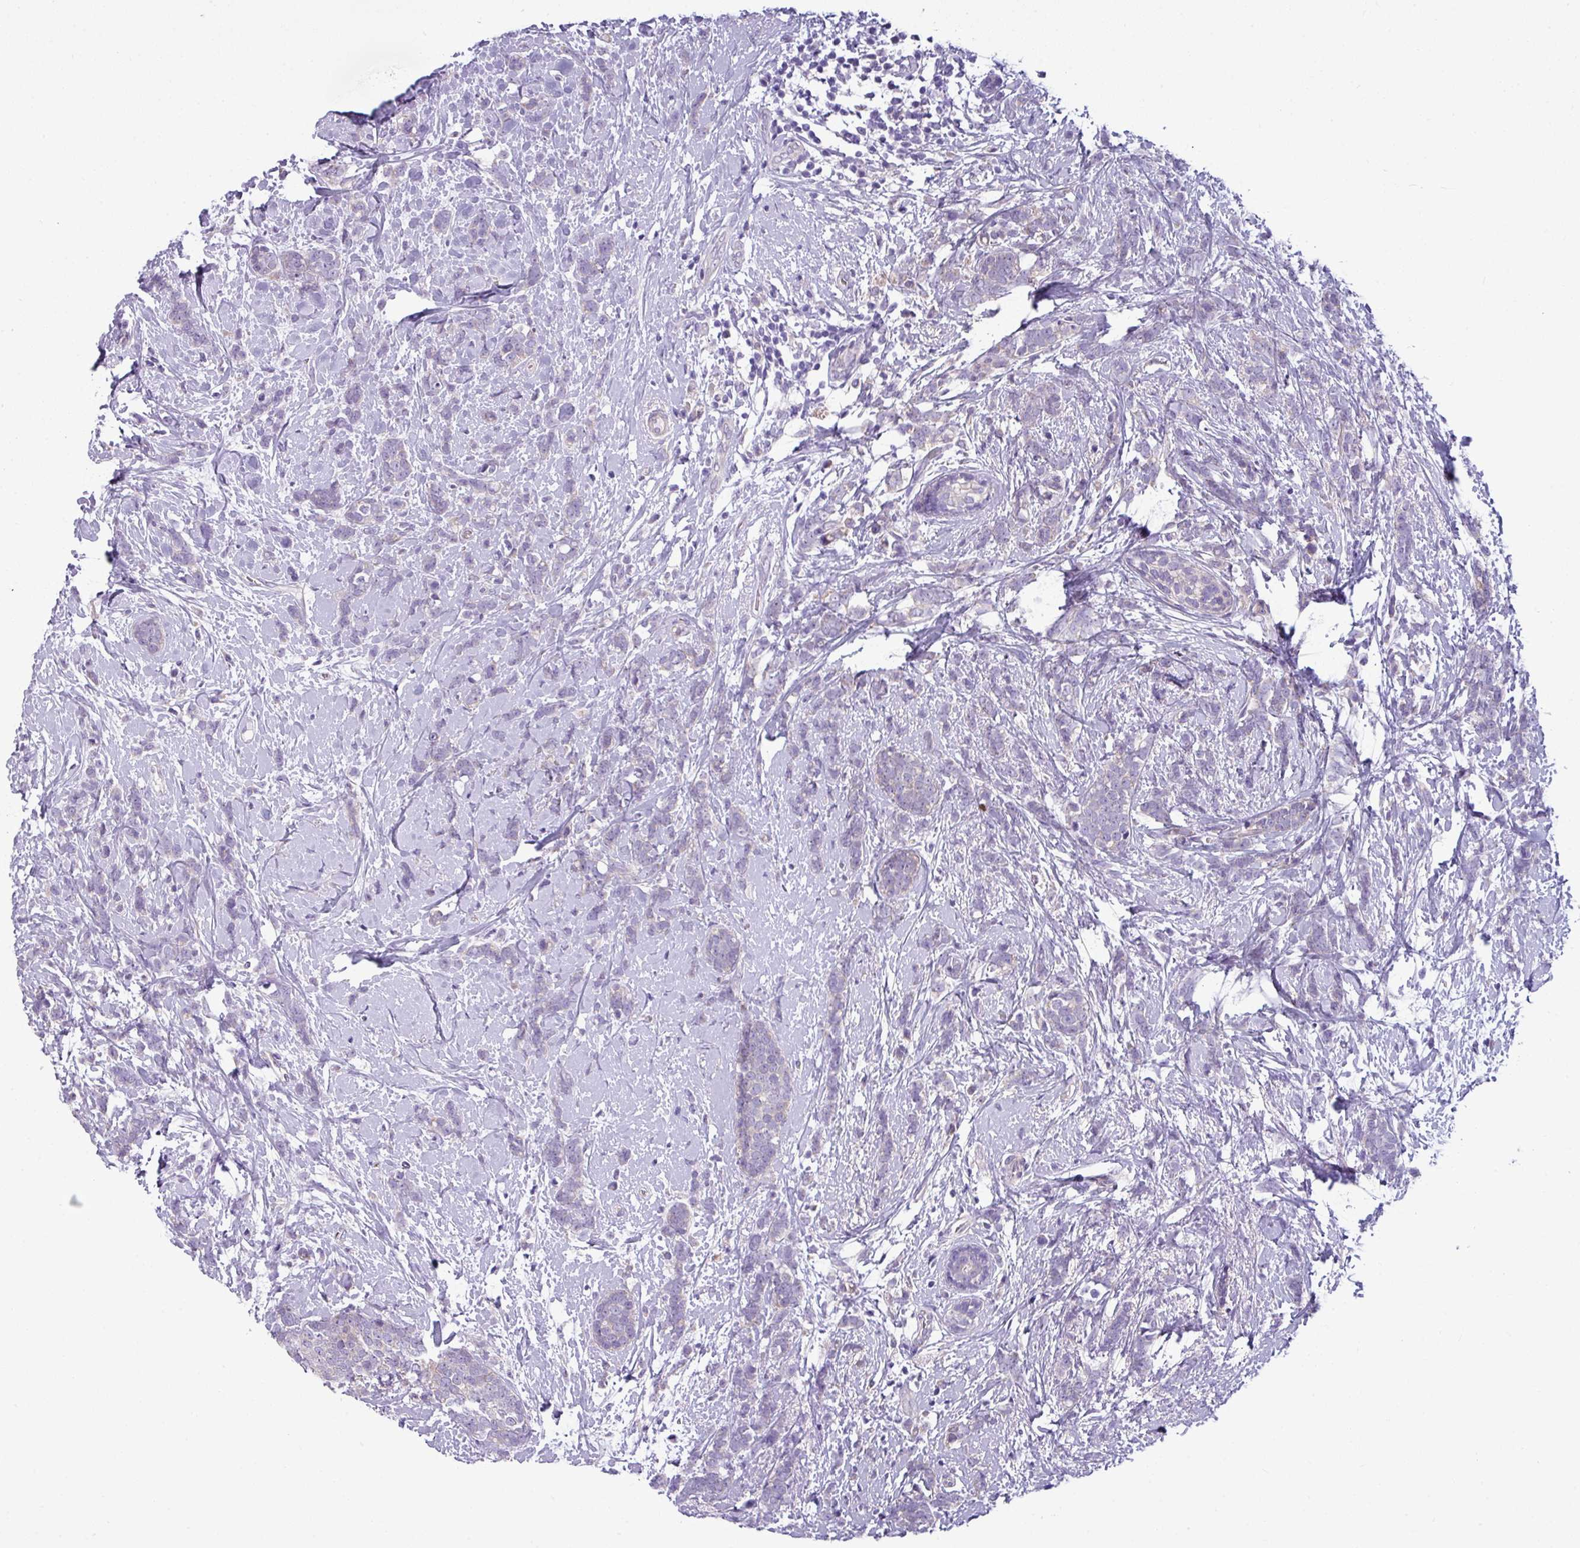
{"staining": {"intensity": "negative", "quantity": "none", "location": "none"}, "tissue": "breast cancer", "cell_type": "Tumor cells", "image_type": "cancer", "snomed": [{"axis": "morphology", "description": "Lobular carcinoma"}, {"axis": "topography", "description": "Breast"}], "caption": "A high-resolution histopathology image shows immunohistochemistry (IHC) staining of breast cancer (lobular carcinoma), which exhibits no significant positivity in tumor cells.", "gene": "TOR1AIP2", "patient": {"sex": "female", "age": 58}}